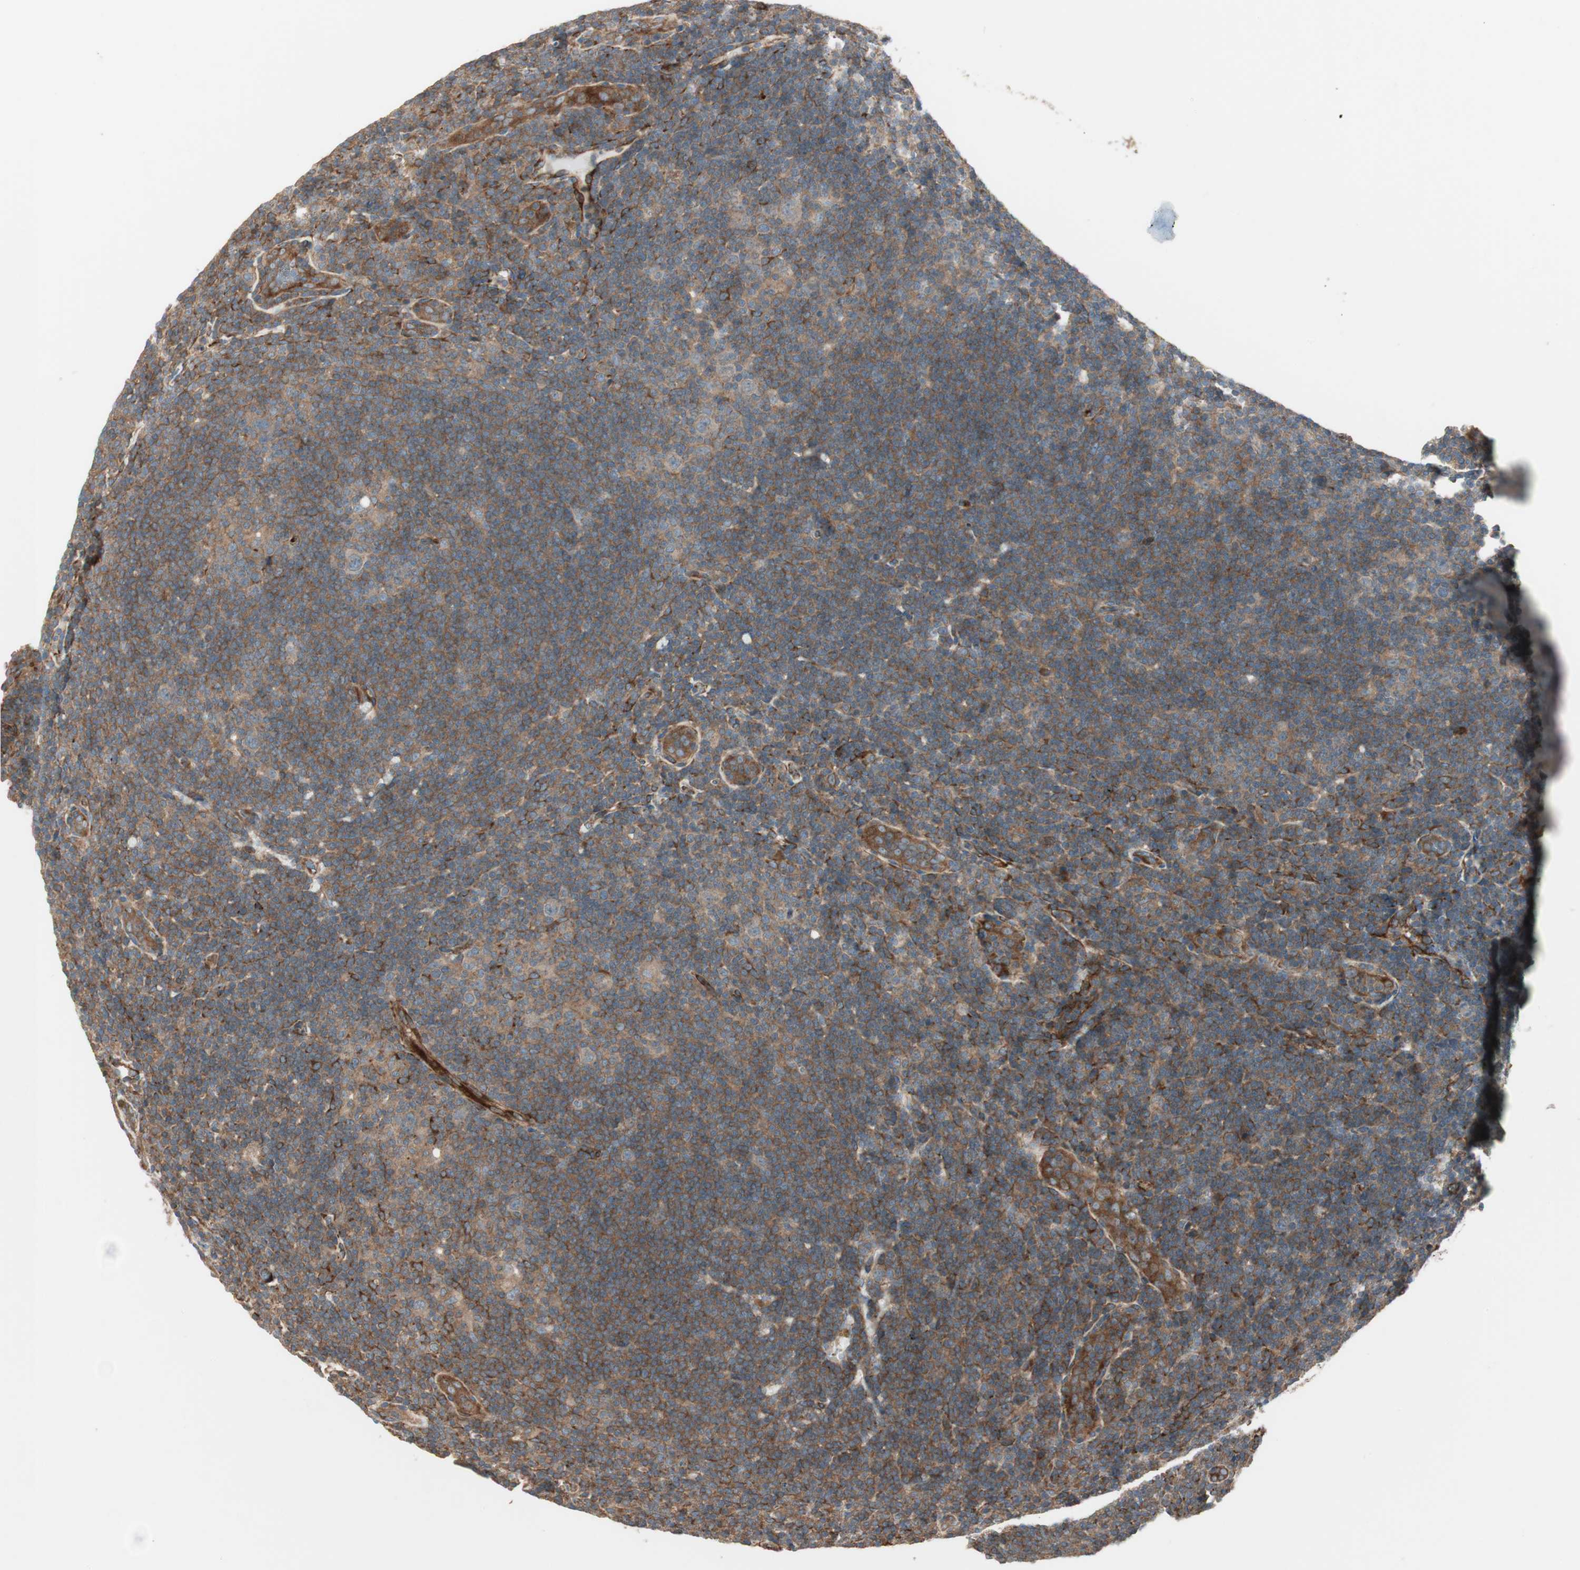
{"staining": {"intensity": "weak", "quantity": ">75%", "location": "cytoplasmic/membranous"}, "tissue": "lymphoma", "cell_type": "Tumor cells", "image_type": "cancer", "snomed": [{"axis": "morphology", "description": "Hodgkin's disease, NOS"}, {"axis": "topography", "description": "Lymph node"}], "caption": "An image of Hodgkin's disease stained for a protein reveals weak cytoplasmic/membranous brown staining in tumor cells.", "gene": "PRKG1", "patient": {"sex": "female", "age": 57}}